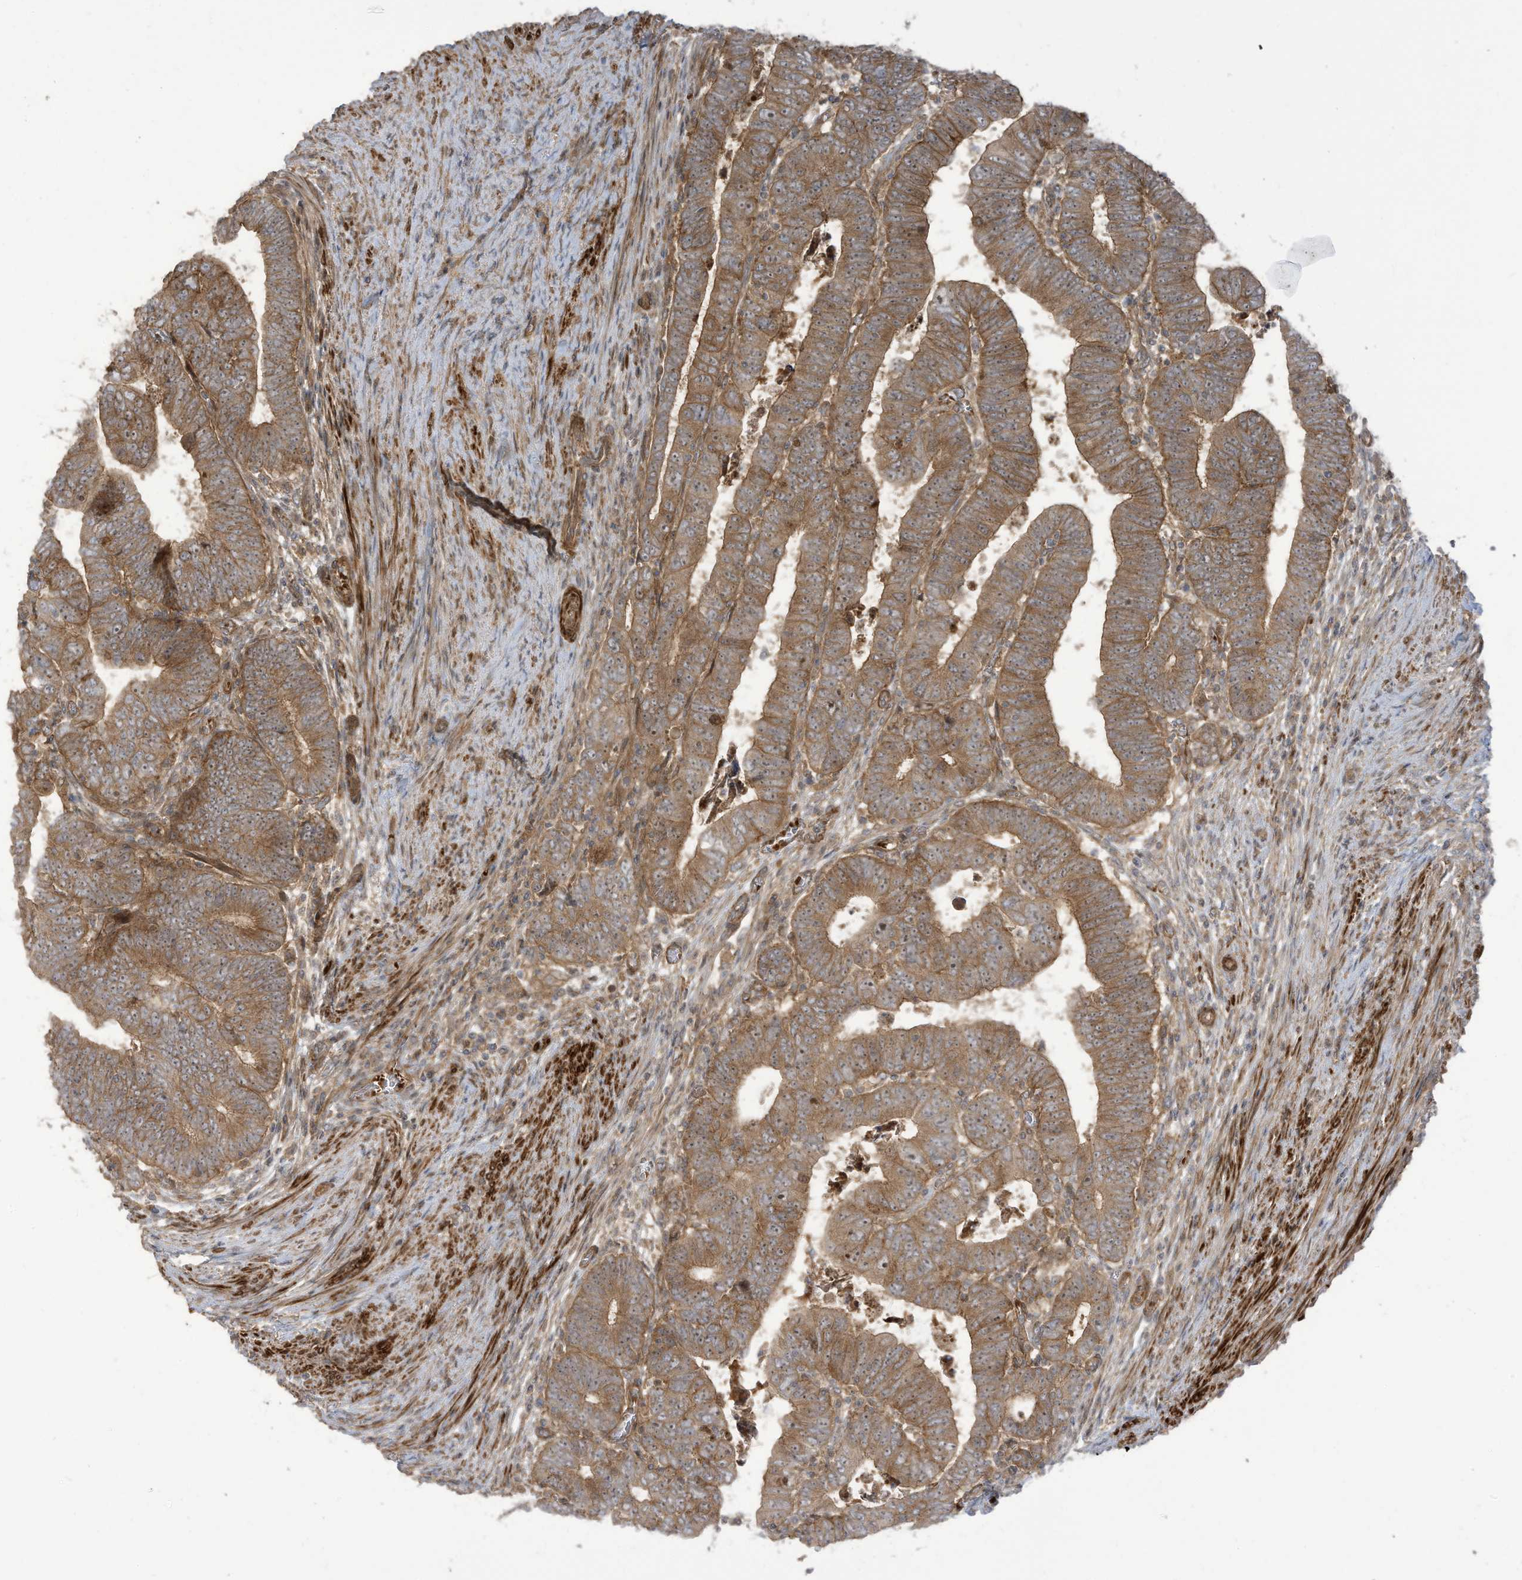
{"staining": {"intensity": "moderate", "quantity": ">75%", "location": "cytoplasmic/membranous"}, "tissue": "colorectal cancer", "cell_type": "Tumor cells", "image_type": "cancer", "snomed": [{"axis": "morphology", "description": "Normal tissue, NOS"}, {"axis": "morphology", "description": "Adenocarcinoma, NOS"}, {"axis": "topography", "description": "Rectum"}], "caption": "Brown immunohistochemical staining in colorectal cancer (adenocarcinoma) reveals moderate cytoplasmic/membranous positivity in about >75% of tumor cells. The protein of interest is shown in brown color, while the nuclei are stained blue.", "gene": "ENTR1", "patient": {"sex": "female", "age": 65}}